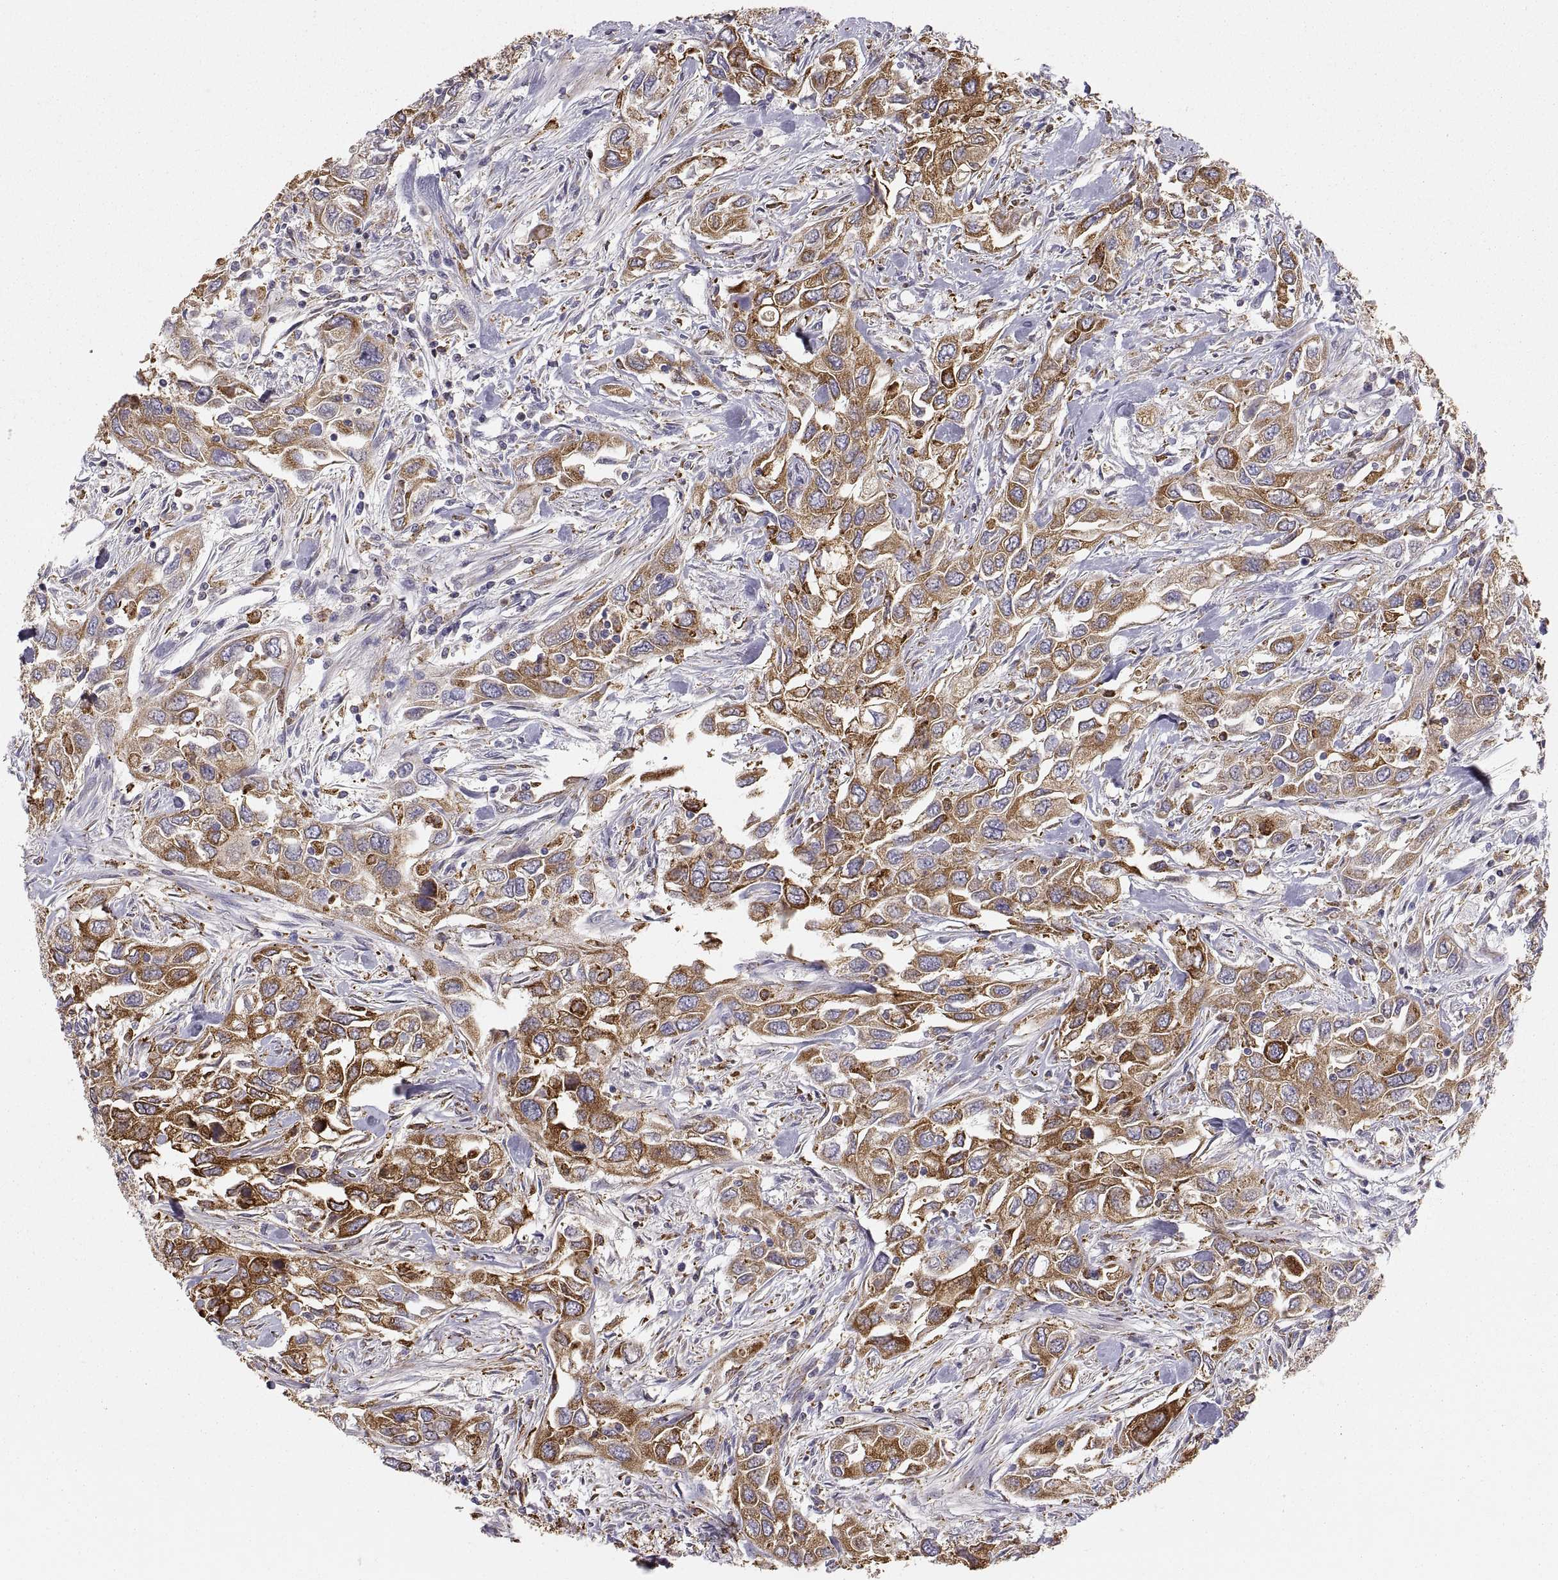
{"staining": {"intensity": "strong", "quantity": ">75%", "location": "cytoplasmic/membranous"}, "tissue": "urothelial cancer", "cell_type": "Tumor cells", "image_type": "cancer", "snomed": [{"axis": "morphology", "description": "Urothelial carcinoma, High grade"}, {"axis": "topography", "description": "Urinary bladder"}], "caption": "The immunohistochemical stain labels strong cytoplasmic/membranous positivity in tumor cells of urothelial carcinoma (high-grade) tissue.", "gene": "ERO1A", "patient": {"sex": "male", "age": 76}}